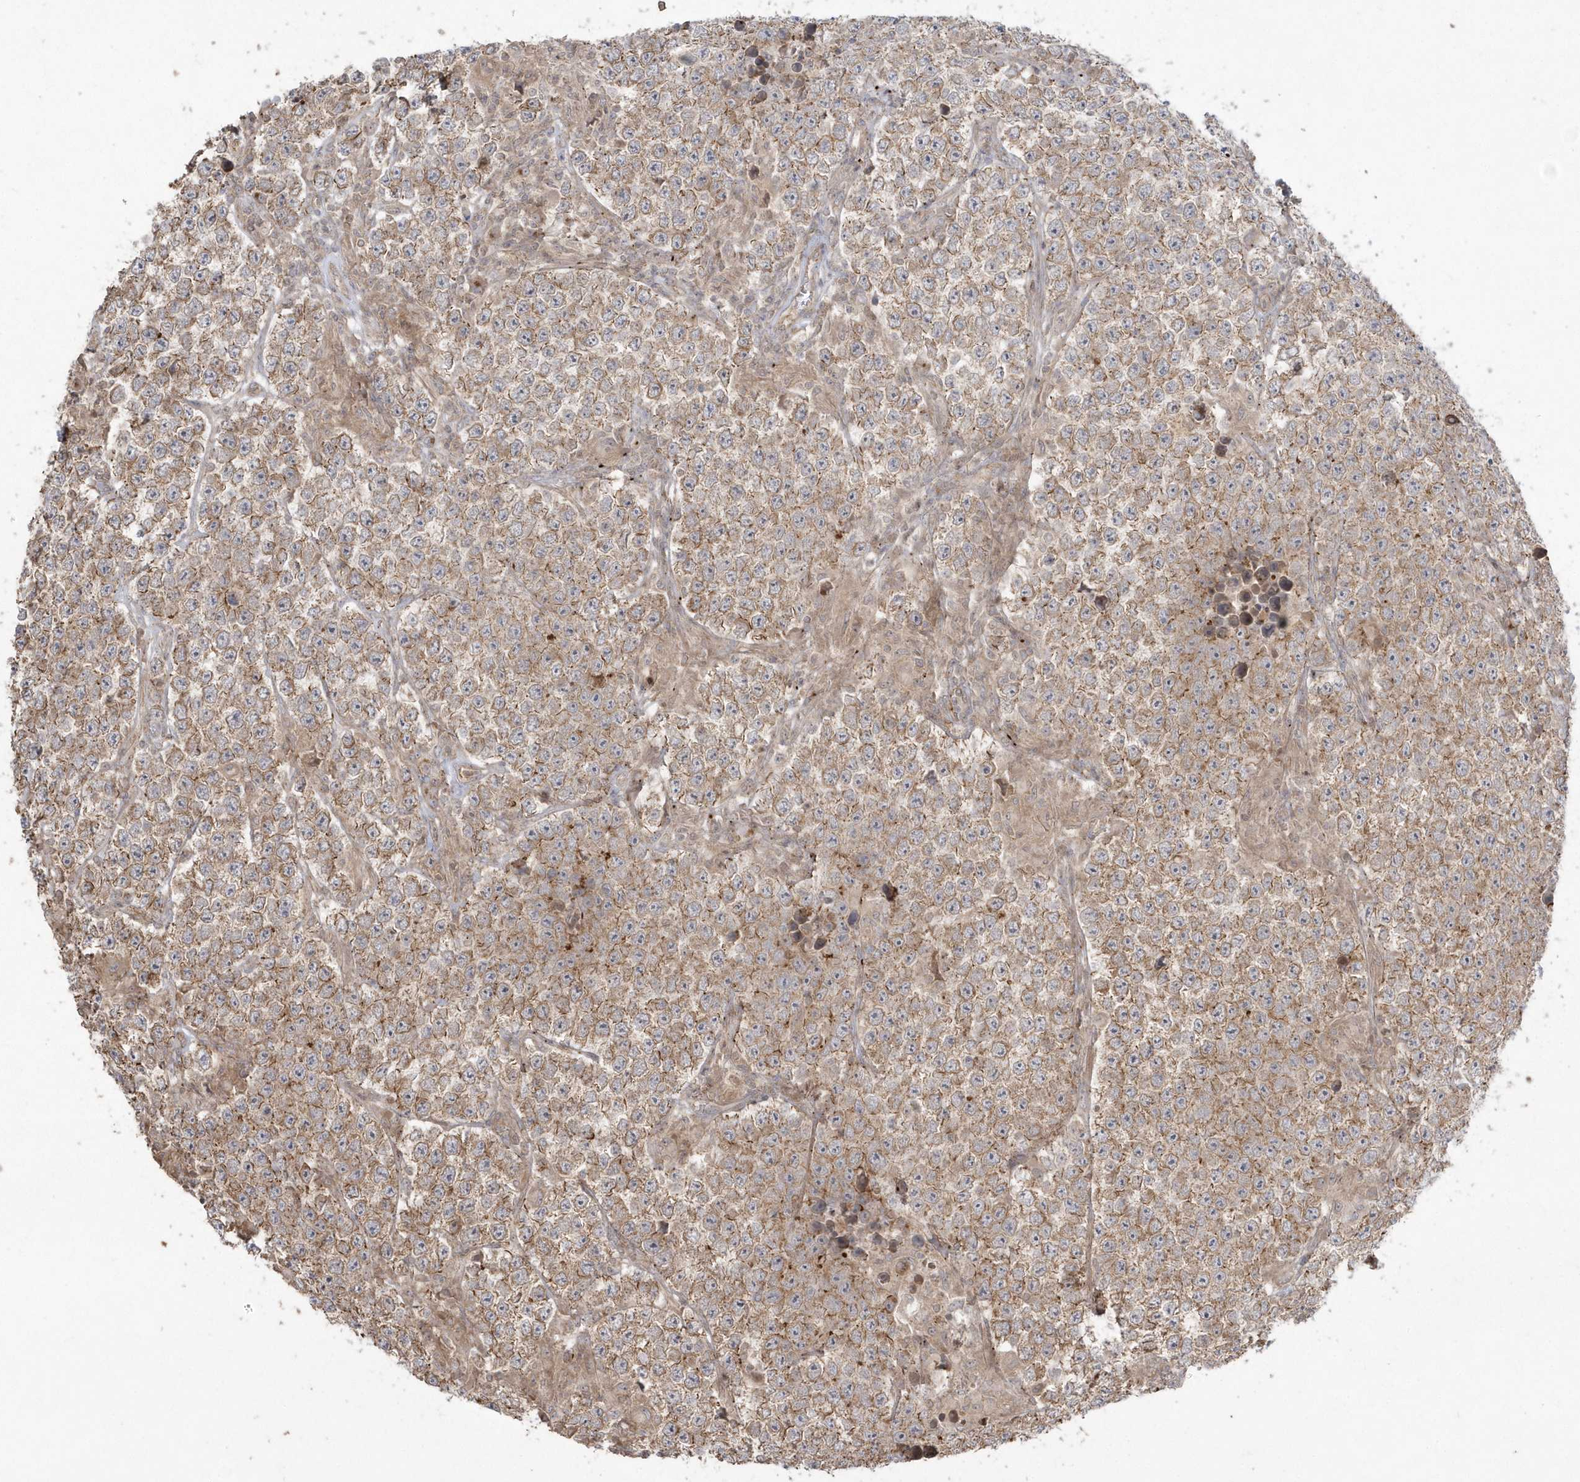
{"staining": {"intensity": "moderate", "quantity": ">75%", "location": "cytoplasmic/membranous"}, "tissue": "testis cancer", "cell_type": "Tumor cells", "image_type": "cancer", "snomed": [{"axis": "morphology", "description": "Normal tissue, NOS"}, {"axis": "morphology", "description": "Urothelial carcinoma, High grade"}, {"axis": "morphology", "description": "Seminoma, NOS"}, {"axis": "morphology", "description": "Carcinoma, Embryonal, NOS"}, {"axis": "topography", "description": "Urinary bladder"}, {"axis": "topography", "description": "Testis"}], "caption": "This histopathology image shows testis cancer (embryonal carcinoma) stained with immunohistochemistry (IHC) to label a protein in brown. The cytoplasmic/membranous of tumor cells show moderate positivity for the protein. Nuclei are counter-stained blue.", "gene": "ARMC8", "patient": {"sex": "male", "age": 41}}